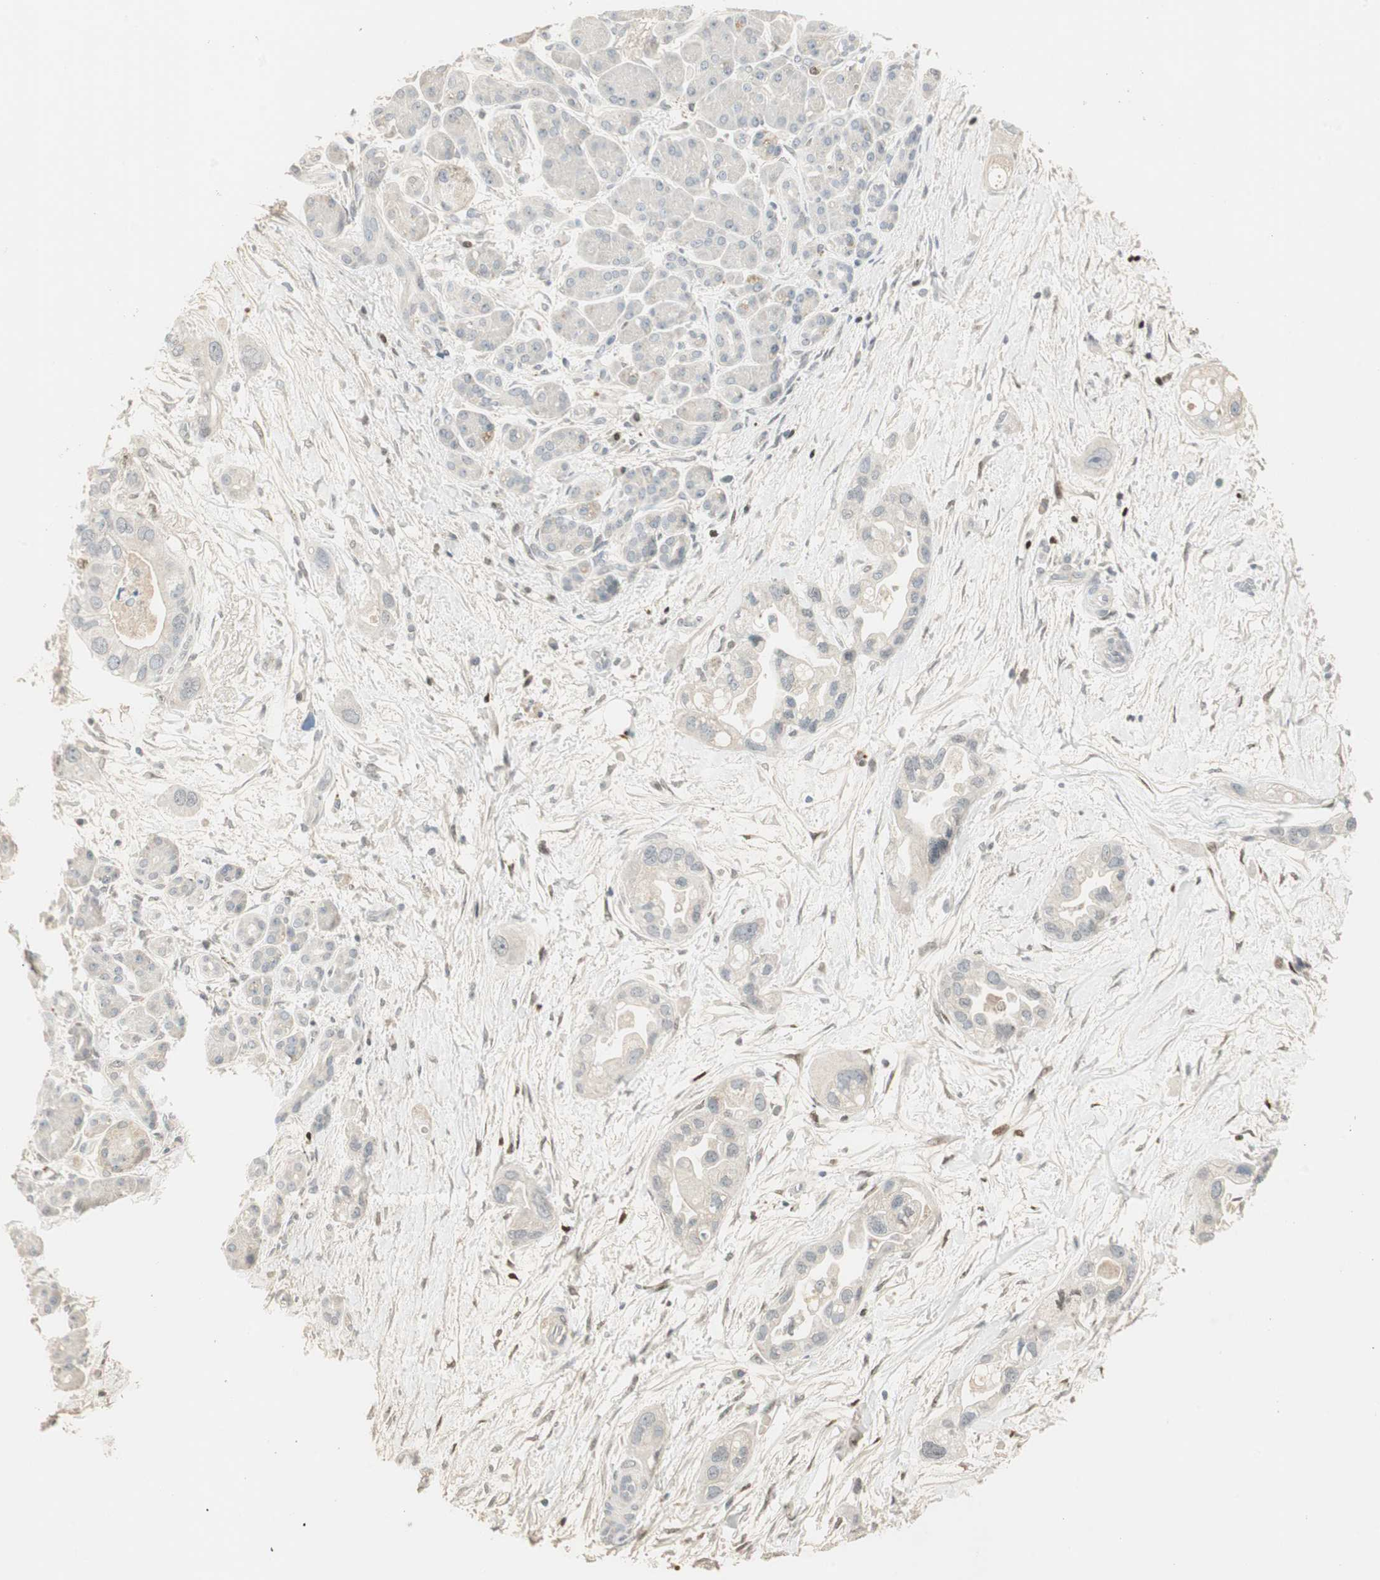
{"staining": {"intensity": "negative", "quantity": "none", "location": "none"}, "tissue": "pancreatic cancer", "cell_type": "Tumor cells", "image_type": "cancer", "snomed": [{"axis": "morphology", "description": "Adenocarcinoma, NOS"}, {"axis": "topography", "description": "Pancreas"}], "caption": "Human adenocarcinoma (pancreatic) stained for a protein using immunohistochemistry shows no positivity in tumor cells.", "gene": "RUNX2", "patient": {"sex": "female", "age": 77}}